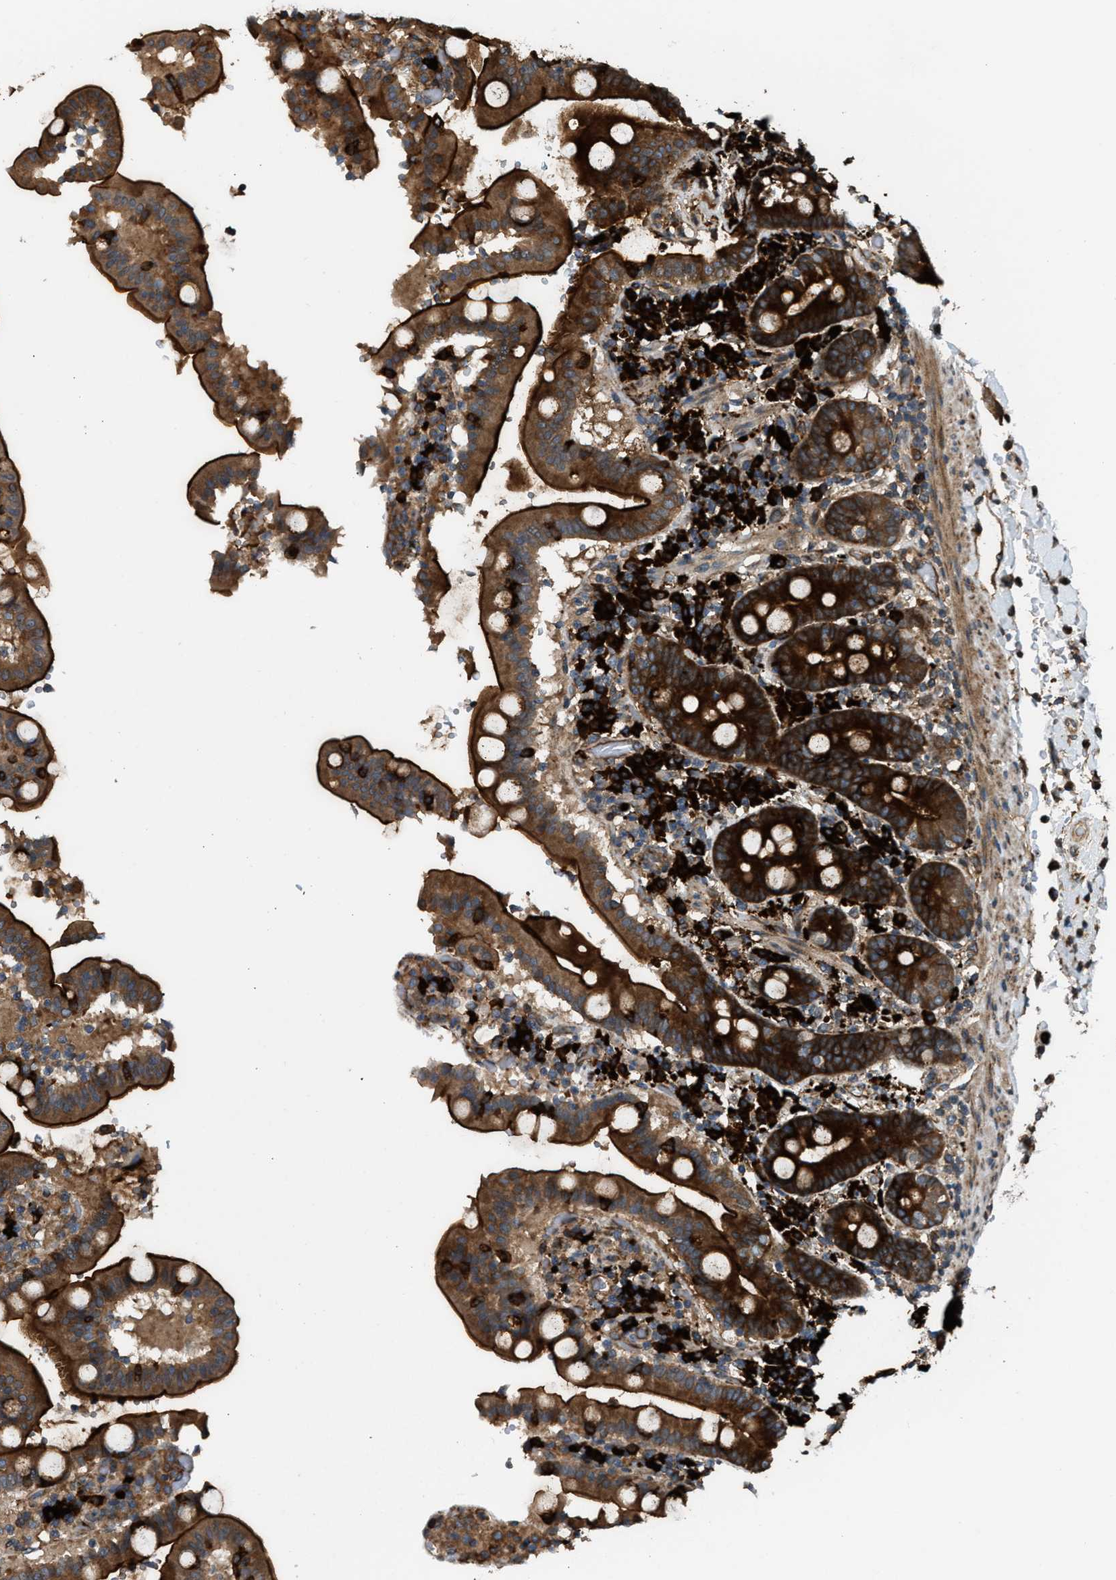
{"staining": {"intensity": "strong", "quantity": ">75%", "location": "cytoplasmic/membranous"}, "tissue": "duodenum", "cell_type": "Glandular cells", "image_type": "normal", "snomed": [{"axis": "morphology", "description": "Normal tissue, NOS"}, {"axis": "topography", "description": "Small intestine, NOS"}], "caption": "Human duodenum stained with a brown dye shows strong cytoplasmic/membranous positive staining in approximately >75% of glandular cells.", "gene": "BAIAP2L1", "patient": {"sex": "female", "age": 71}}